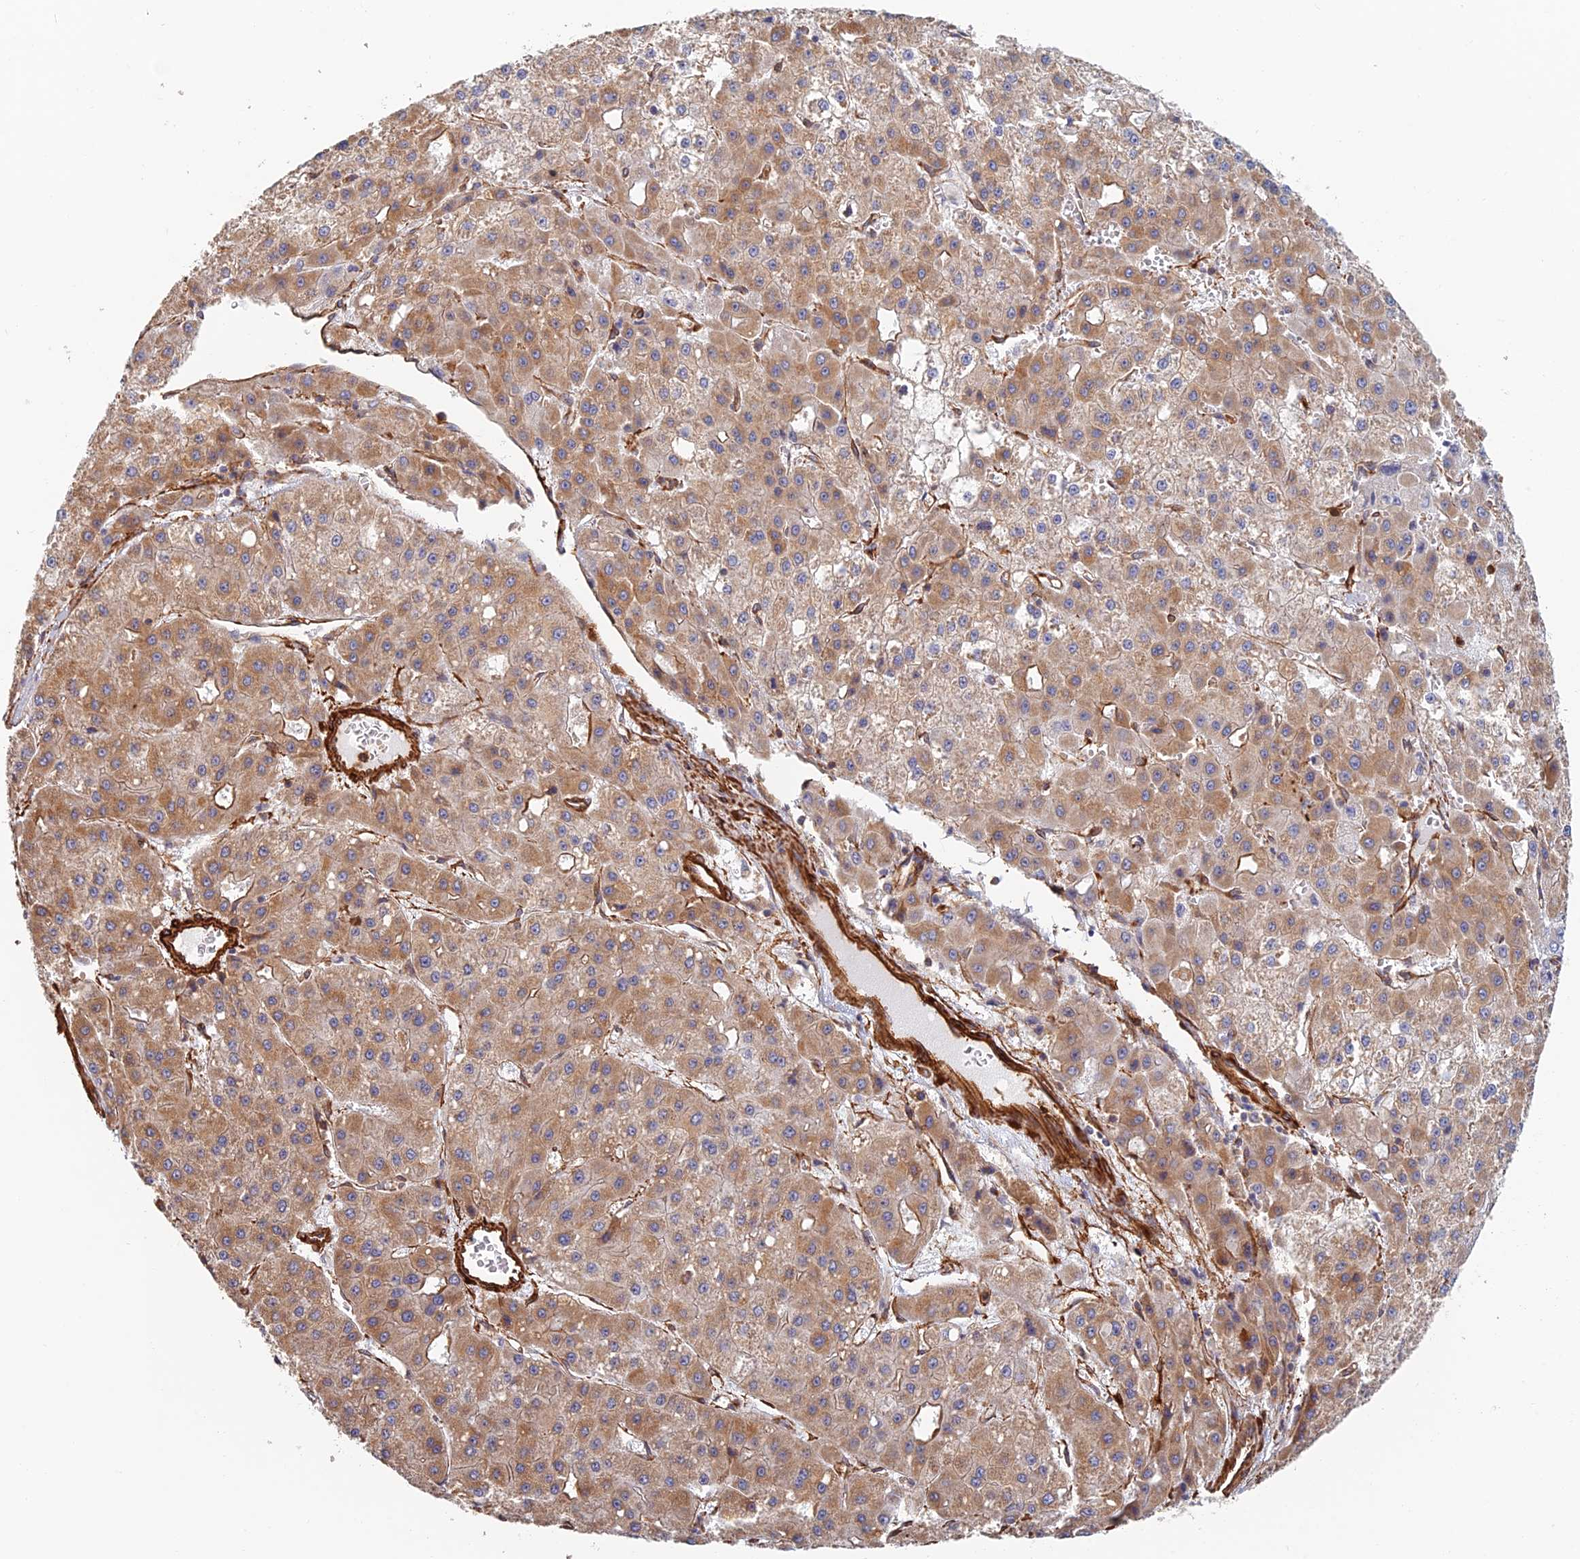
{"staining": {"intensity": "moderate", "quantity": ">75%", "location": "cytoplasmic/membranous"}, "tissue": "liver cancer", "cell_type": "Tumor cells", "image_type": "cancer", "snomed": [{"axis": "morphology", "description": "Carcinoma, Hepatocellular, NOS"}, {"axis": "topography", "description": "Liver"}], "caption": "Approximately >75% of tumor cells in human hepatocellular carcinoma (liver) exhibit moderate cytoplasmic/membranous protein expression as visualized by brown immunohistochemical staining.", "gene": "PAK4", "patient": {"sex": "male", "age": 47}}